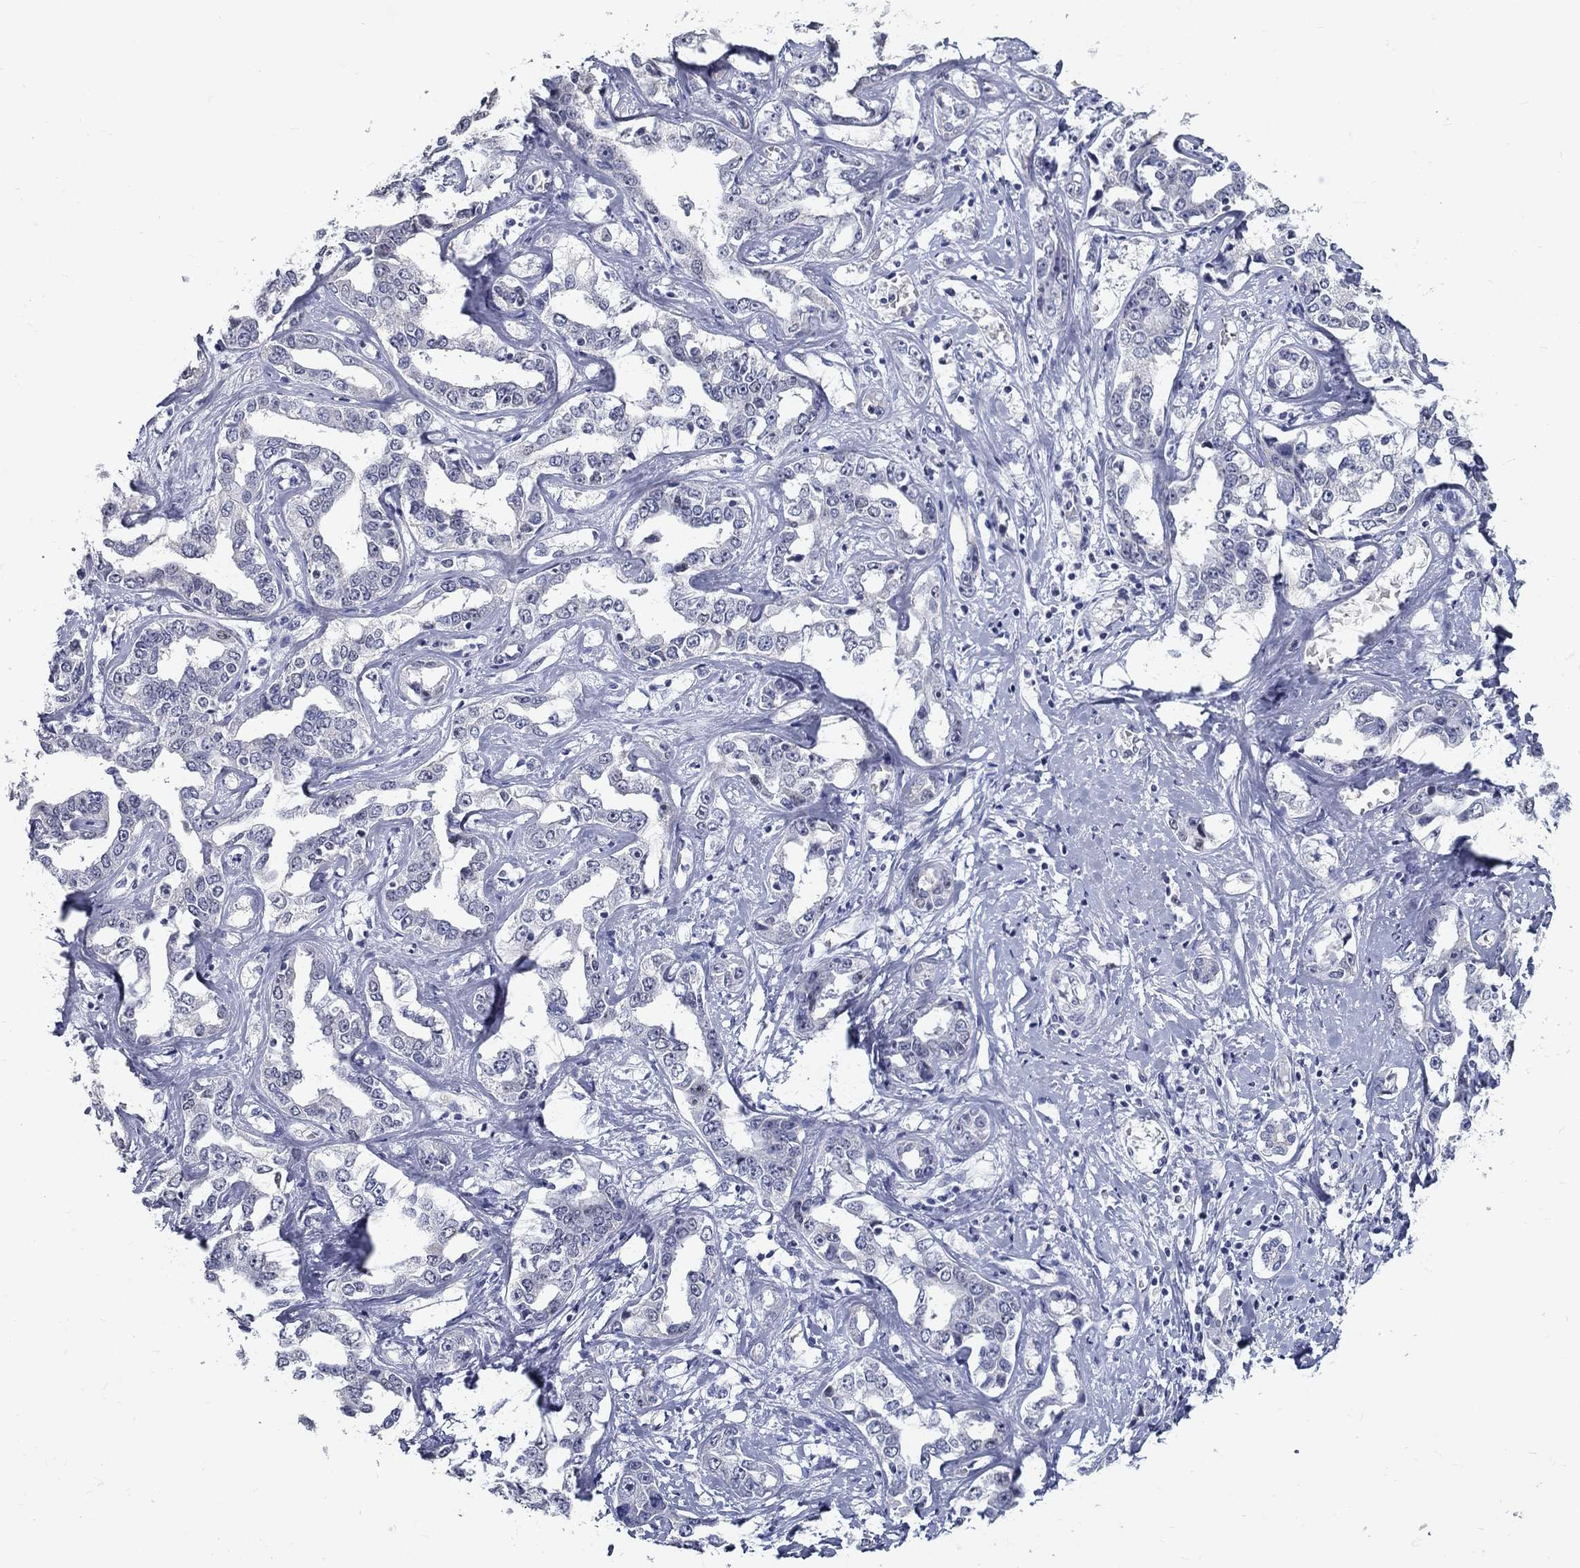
{"staining": {"intensity": "negative", "quantity": "none", "location": "none"}, "tissue": "liver cancer", "cell_type": "Tumor cells", "image_type": "cancer", "snomed": [{"axis": "morphology", "description": "Cholangiocarcinoma"}, {"axis": "topography", "description": "Liver"}], "caption": "This is a photomicrograph of immunohistochemistry staining of cholangiocarcinoma (liver), which shows no staining in tumor cells. Nuclei are stained in blue.", "gene": "GUCA1A", "patient": {"sex": "male", "age": 59}}